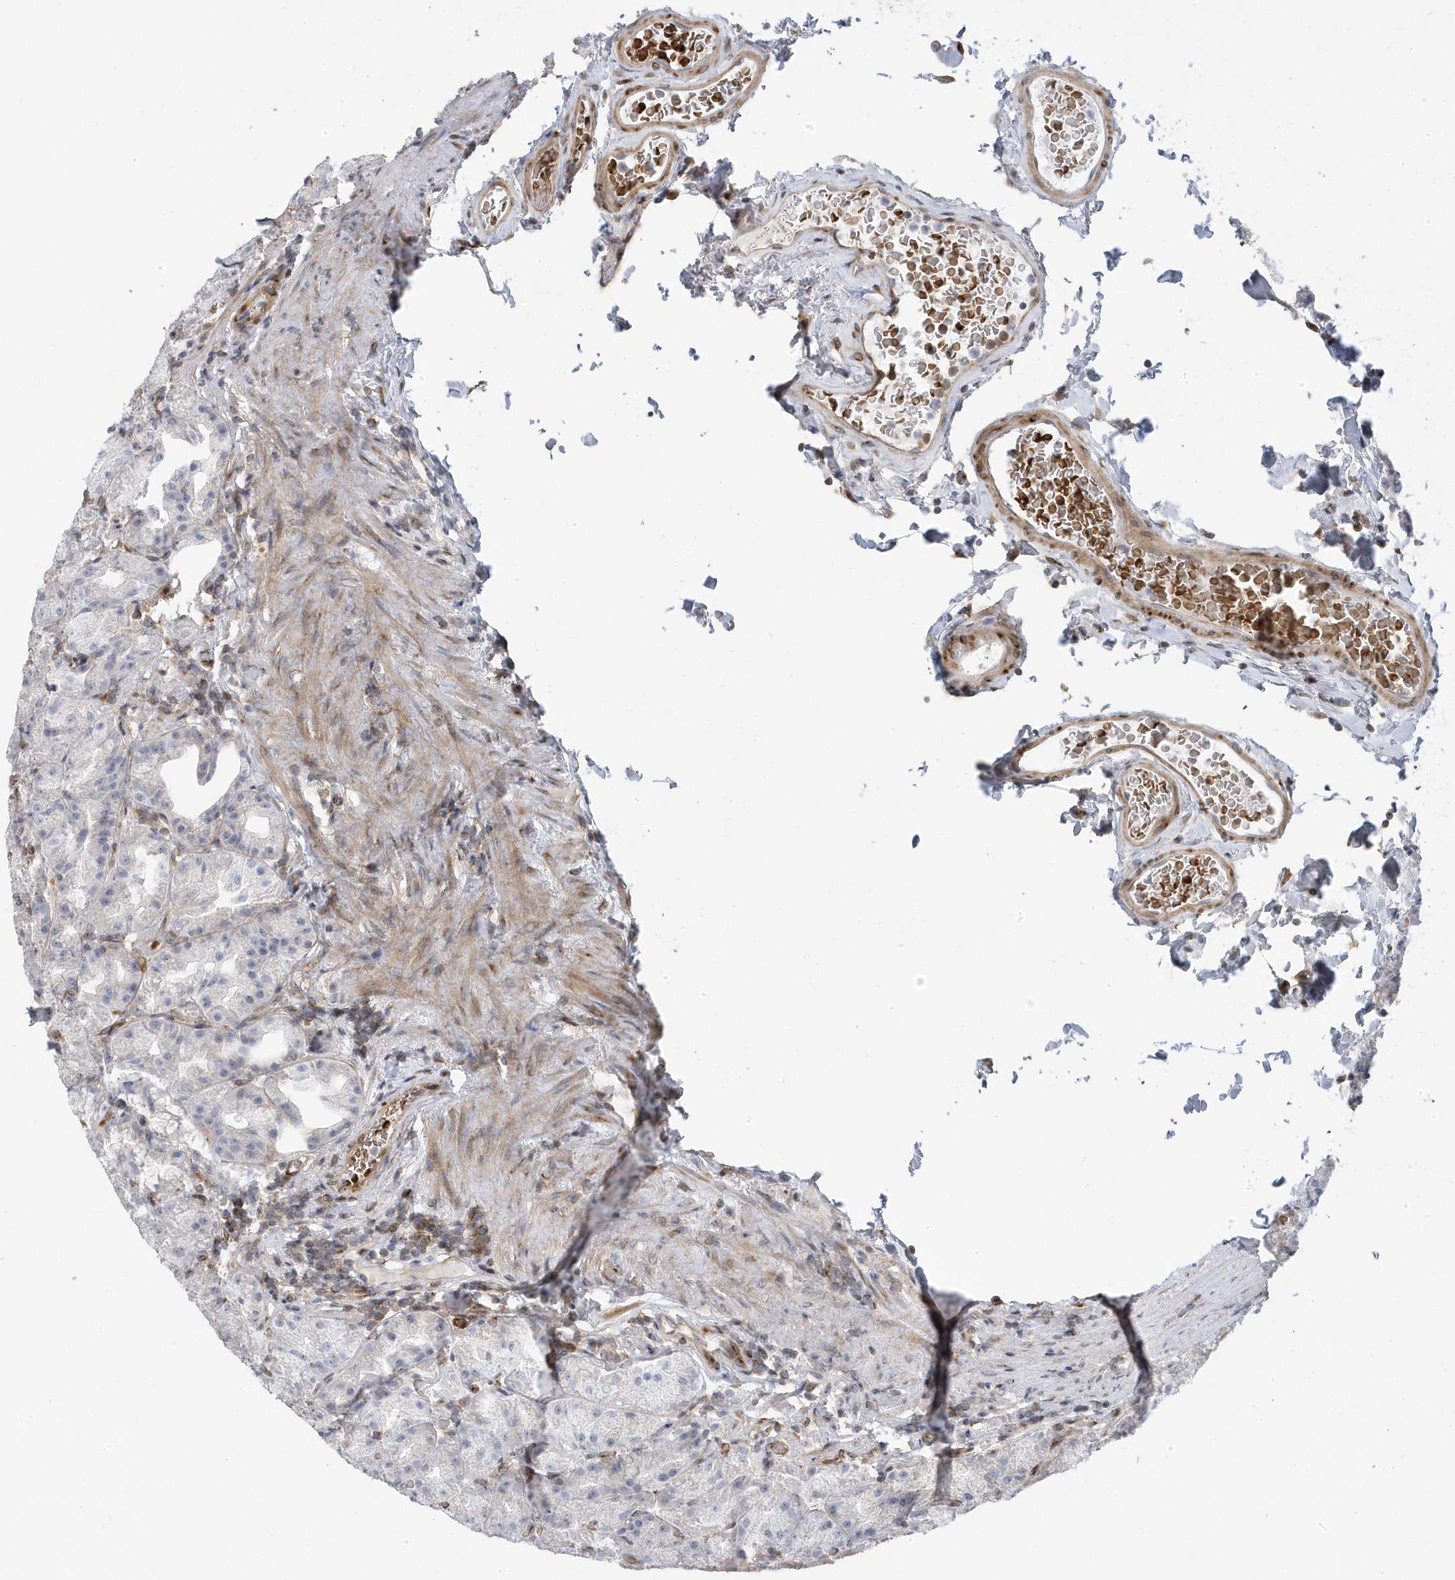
{"staining": {"intensity": "negative", "quantity": "none", "location": "none"}, "tissue": "stomach", "cell_type": "Glandular cells", "image_type": "normal", "snomed": [{"axis": "morphology", "description": "Normal tissue, NOS"}, {"axis": "topography", "description": "Stomach, upper"}], "caption": "IHC of normal human stomach demonstrates no positivity in glandular cells. (Stains: DAB (3,3'-diaminobenzidine) immunohistochemistry with hematoxylin counter stain, Microscopy: brightfield microscopy at high magnification).", "gene": "MAP7D3", "patient": {"sex": "male", "age": 68}}